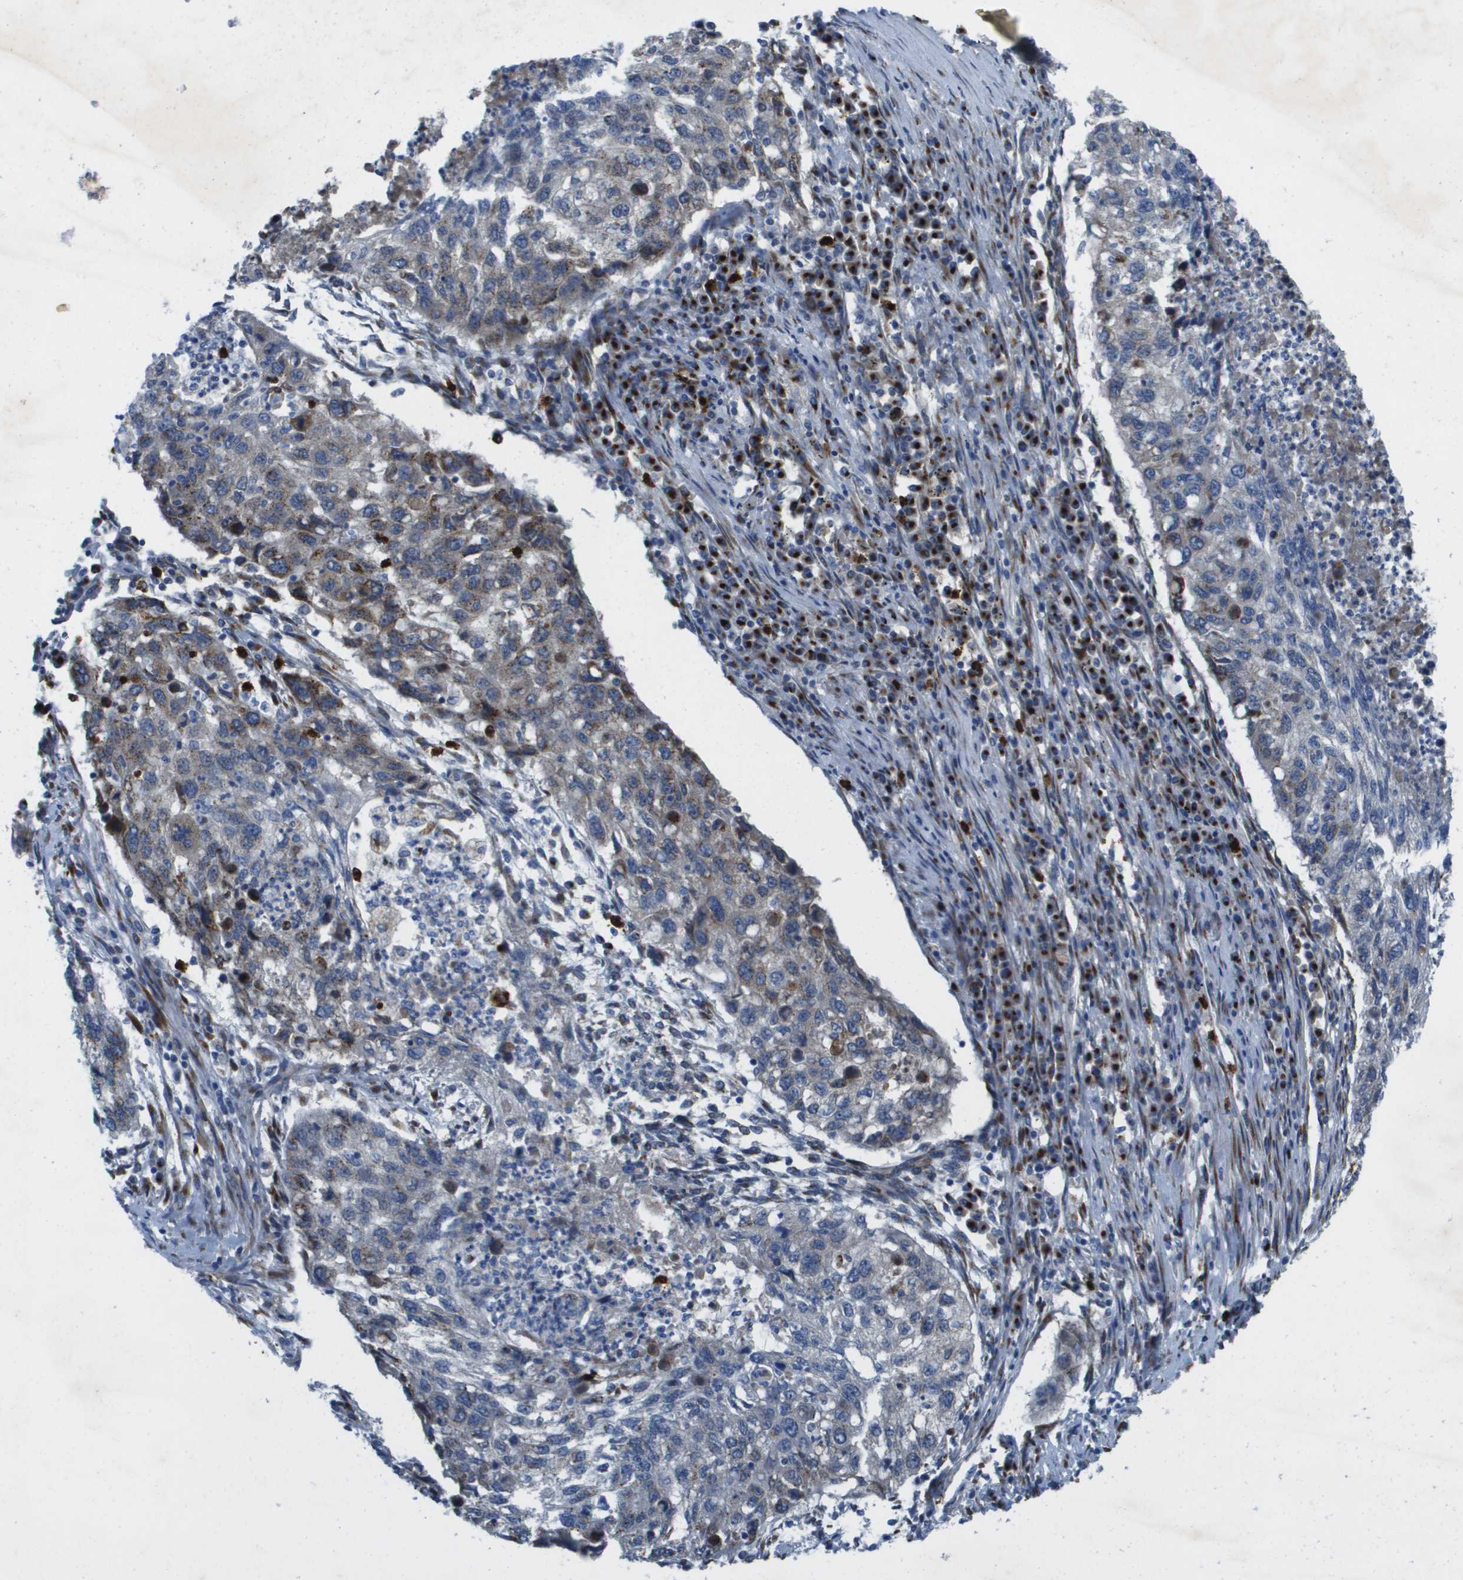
{"staining": {"intensity": "moderate", "quantity": "<25%", "location": "cytoplasmic/membranous"}, "tissue": "lung cancer", "cell_type": "Tumor cells", "image_type": "cancer", "snomed": [{"axis": "morphology", "description": "Squamous cell carcinoma, NOS"}, {"axis": "topography", "description": "Lung"}], "caption": "Protein positivity by immunohistochemistry (IHC) reveals moderate cytoplasmic/membranous expression in approximately <25% of tumor cells in lung cancer. The protein of interest is shown in brown color, while the nuclei are stained blue.", "gene": "QSOX2", "patient": {"sex": "female", "age": 63}}